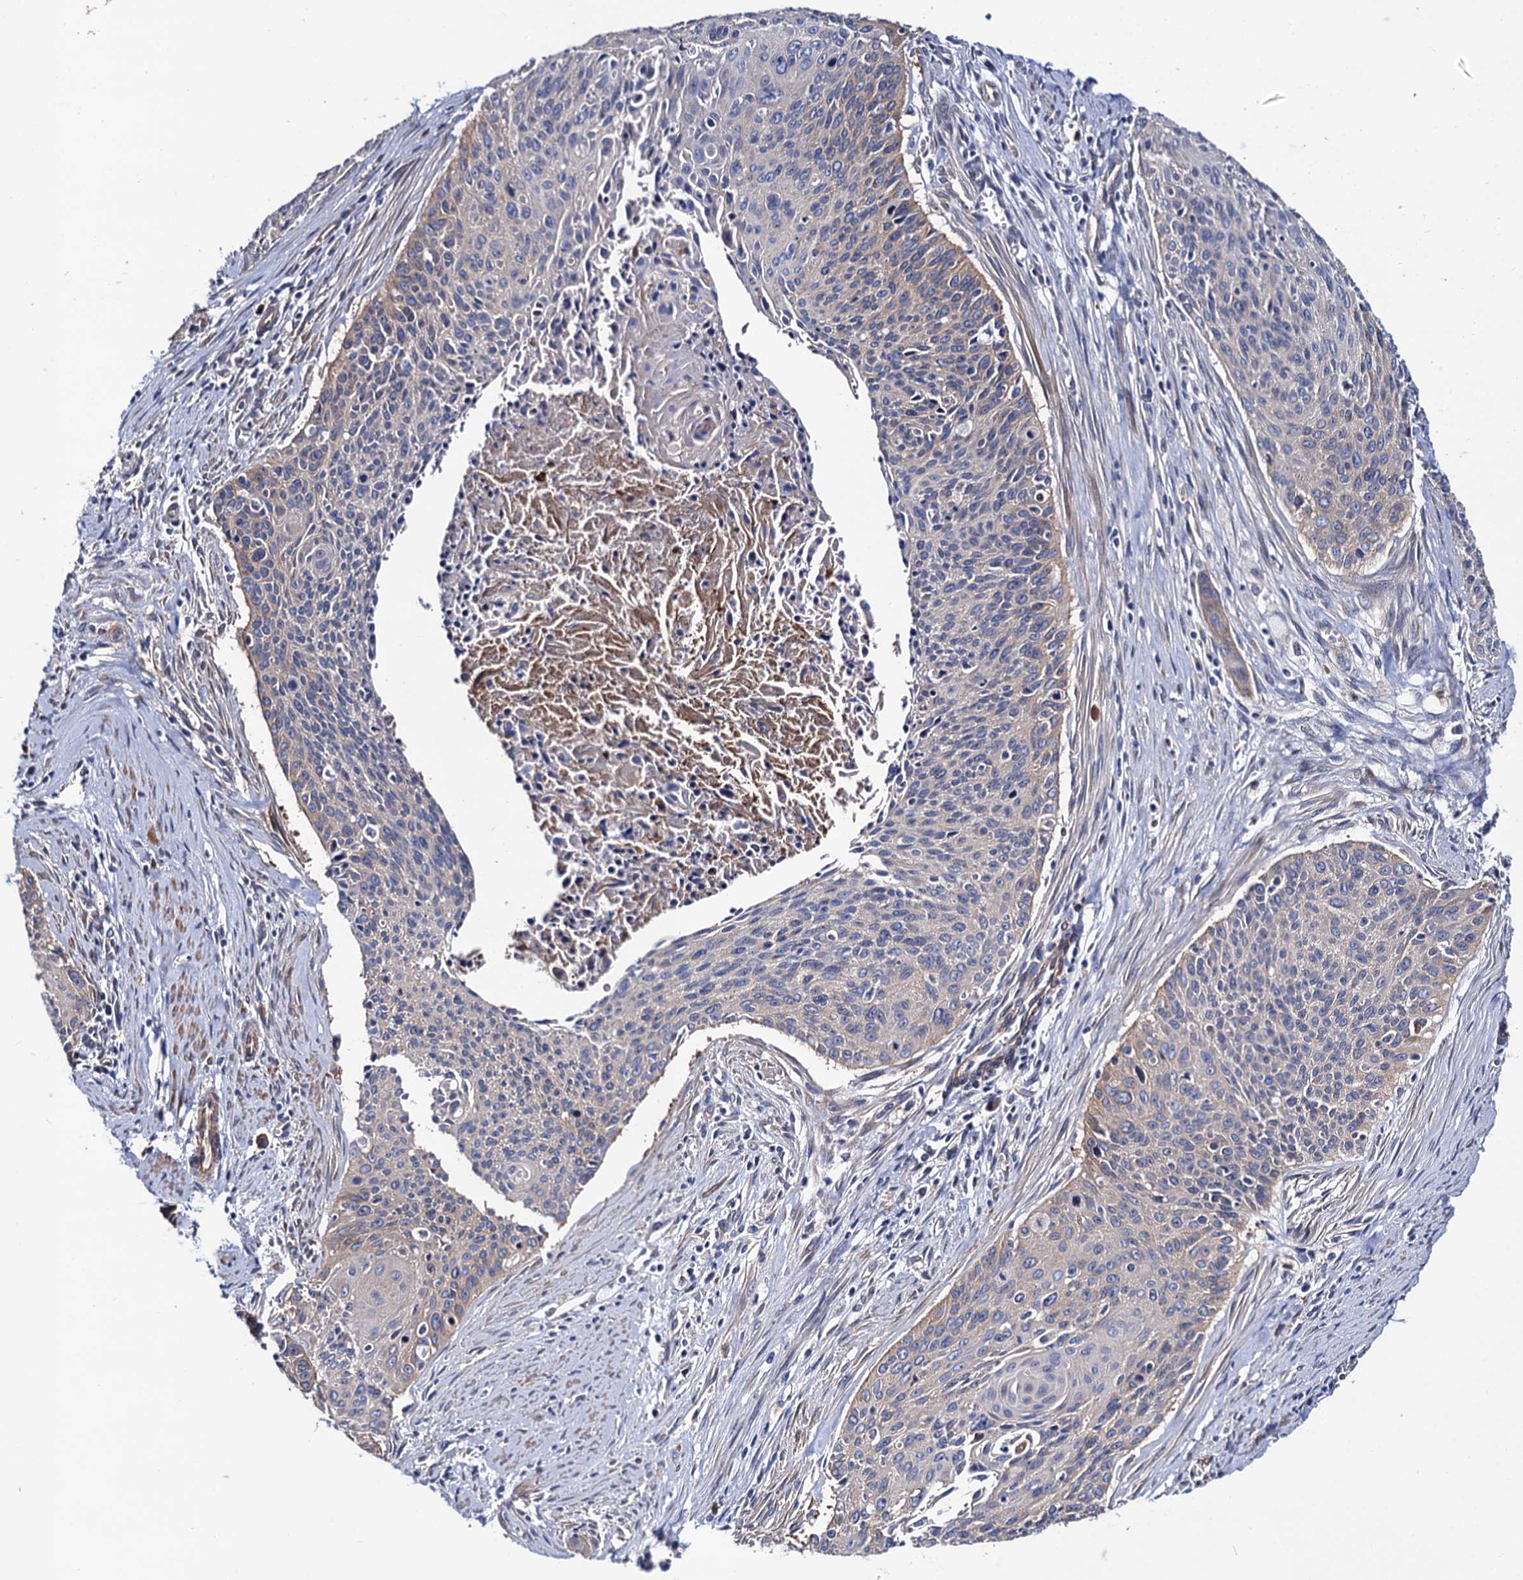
{"staining": {"intensity": "weak", "quantity": "<25%", "location": "cytoplasmic/membranous"}, "tissue": "cervical cancer", "cell_type": "Tumor cells", "image_type": "cancer", "snomed": [{"axis": "morphology", "description": "Squamous cell carcinoma, NOS"}, {"axis": "topography", "description": "Cervix"}], "caption": "Tumor cells show no significant protein expression in cervical squamous cell carcinoma. (DAB (3,3'-diaminobenzidine) immunohistochemistry, high magnification).", "gene": "ZDHHC18", "patient": {"sex": "female", "age": 55}}